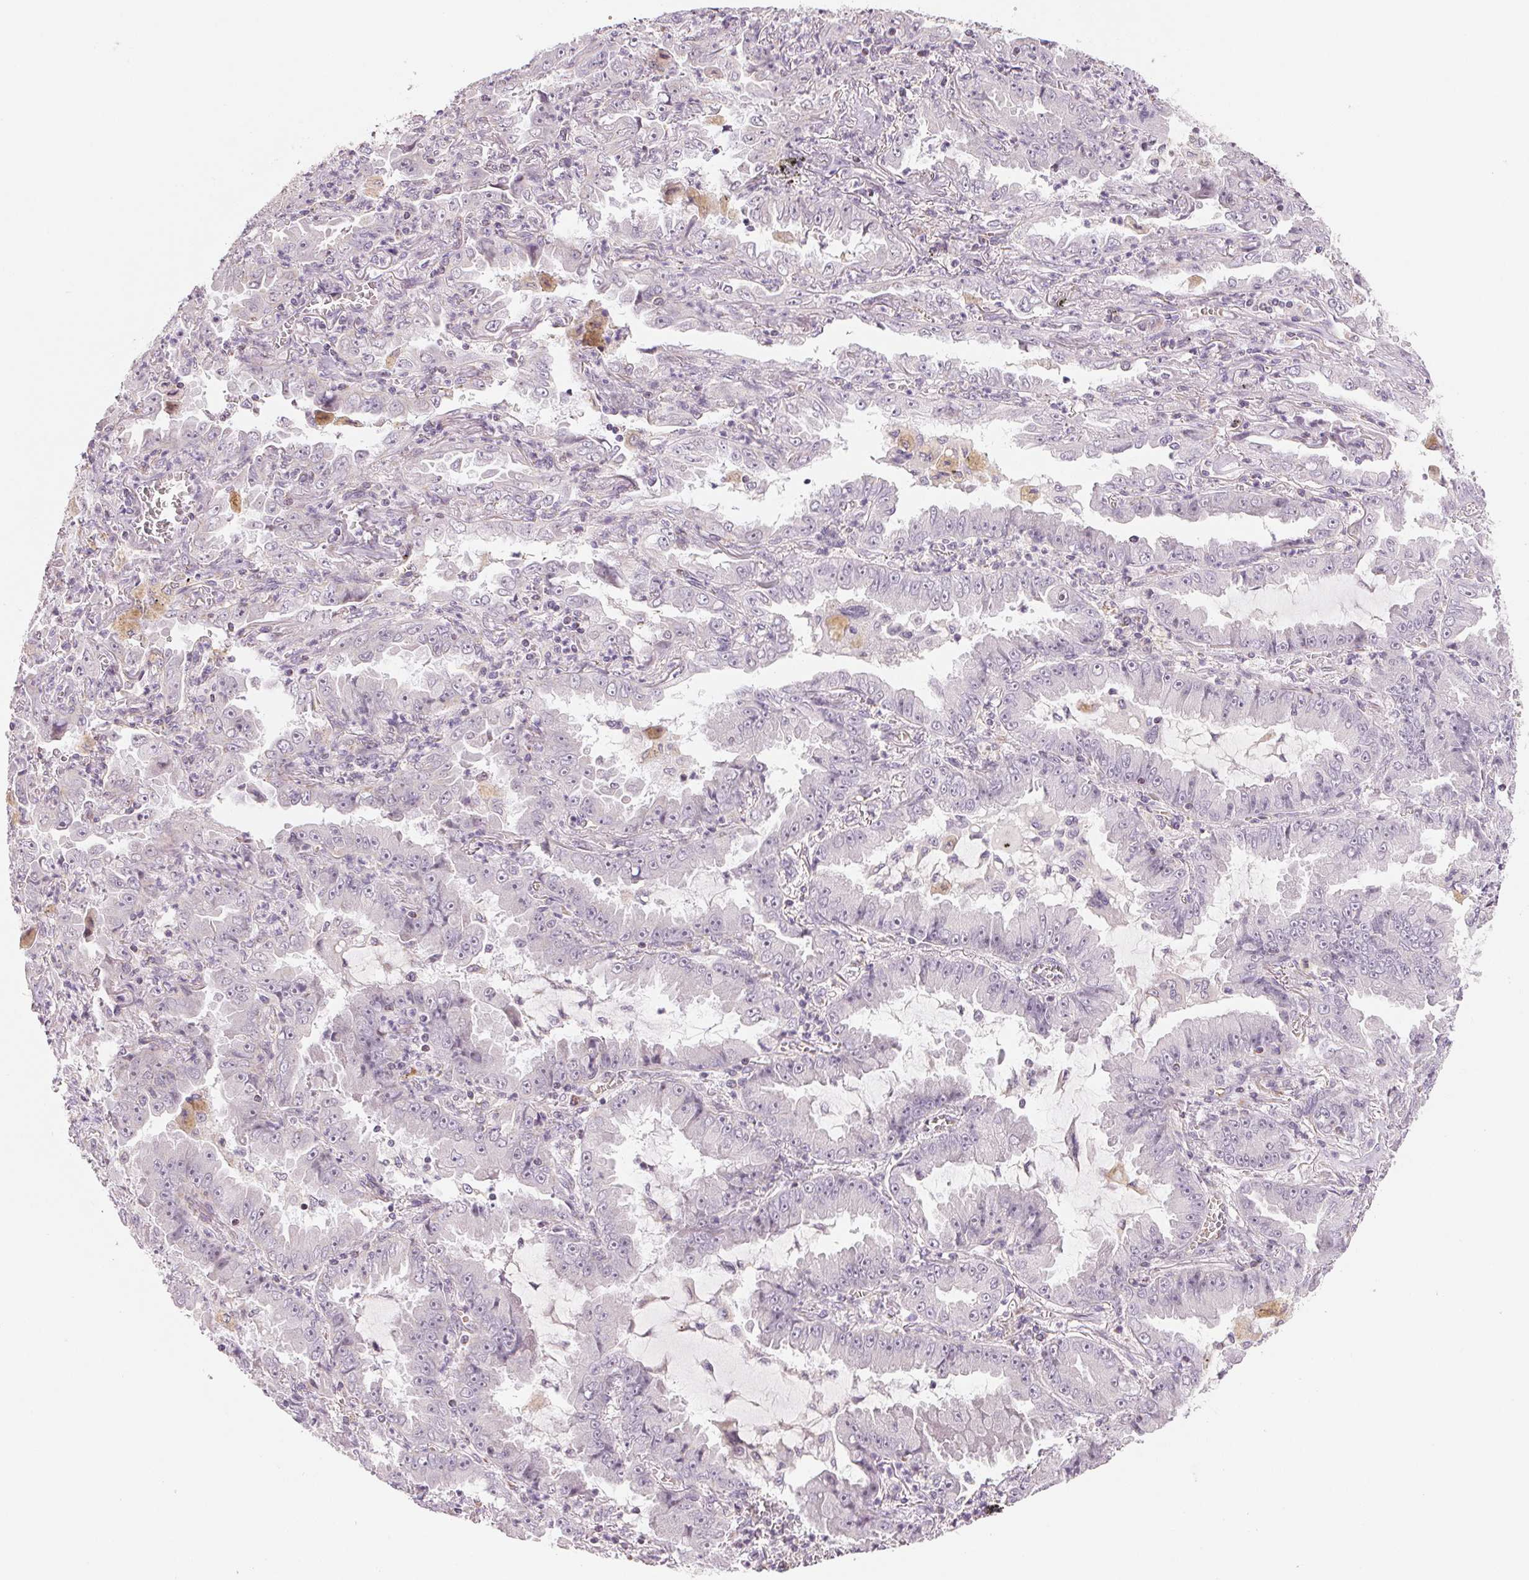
{"staining": {"intensity": "negative", "quantity": "none", "location": "none"}, "tissue": "lung cancer", "cell_type": "Tumor cells", "image_type": "cancer", "snomed": [{"axis": "morphology", "description": "Adenocarcinoma, NOS"}, {"axis": "topography", "description": "Lung"}], "caption": "Image shows no significant protein expression in tumor cells of lung cancer (adenocarcinoma). The staining was performed using DAB (3,3'-diaminobenzidine) to visualize the protein expression in brown, while the nuclei were stained in blue with hematoxylin (Magnification: 20x).", "gene": "HINT2", "patient": {"sex": "female", "age": 52}}